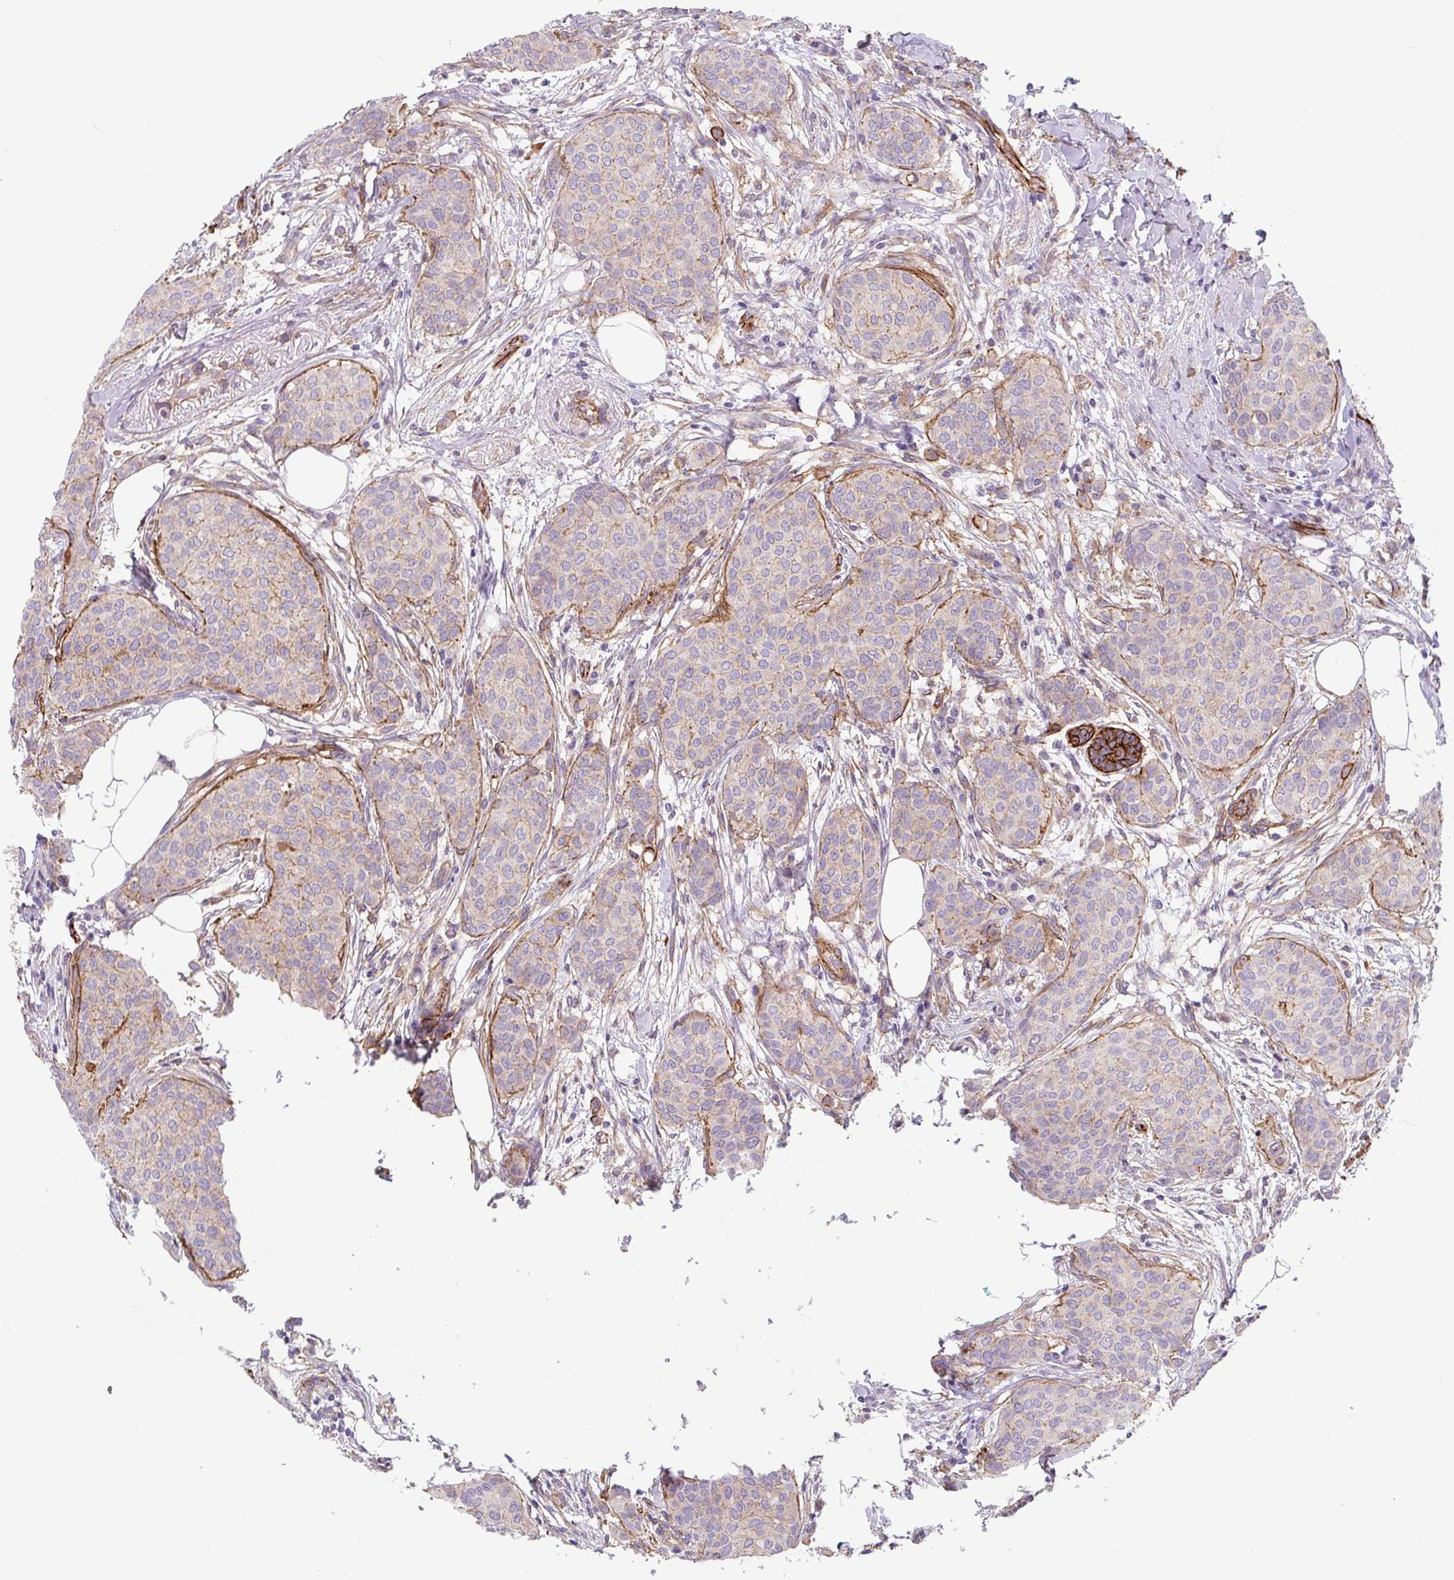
{"staining": {"intensity": "weak", "quantity": ">75%", "location": "cytoplasmic/membranous"}, "tissue": "breast cancer", "cell_type": "Tumor cells", "image_type": "cancer", "snomed": [{"axis": "morphology", "description": "Duct carcinoma"}, {"axis": "topography", "description": "Breast"}], "caption": "Breast cancer stained with immunohistochemistry (IHC) shows weak cytoplasmic/membranous expression in about >75% of tumor cells.", "gene": "DHFR2", "patient": {"sex": "female", "age": 47}}